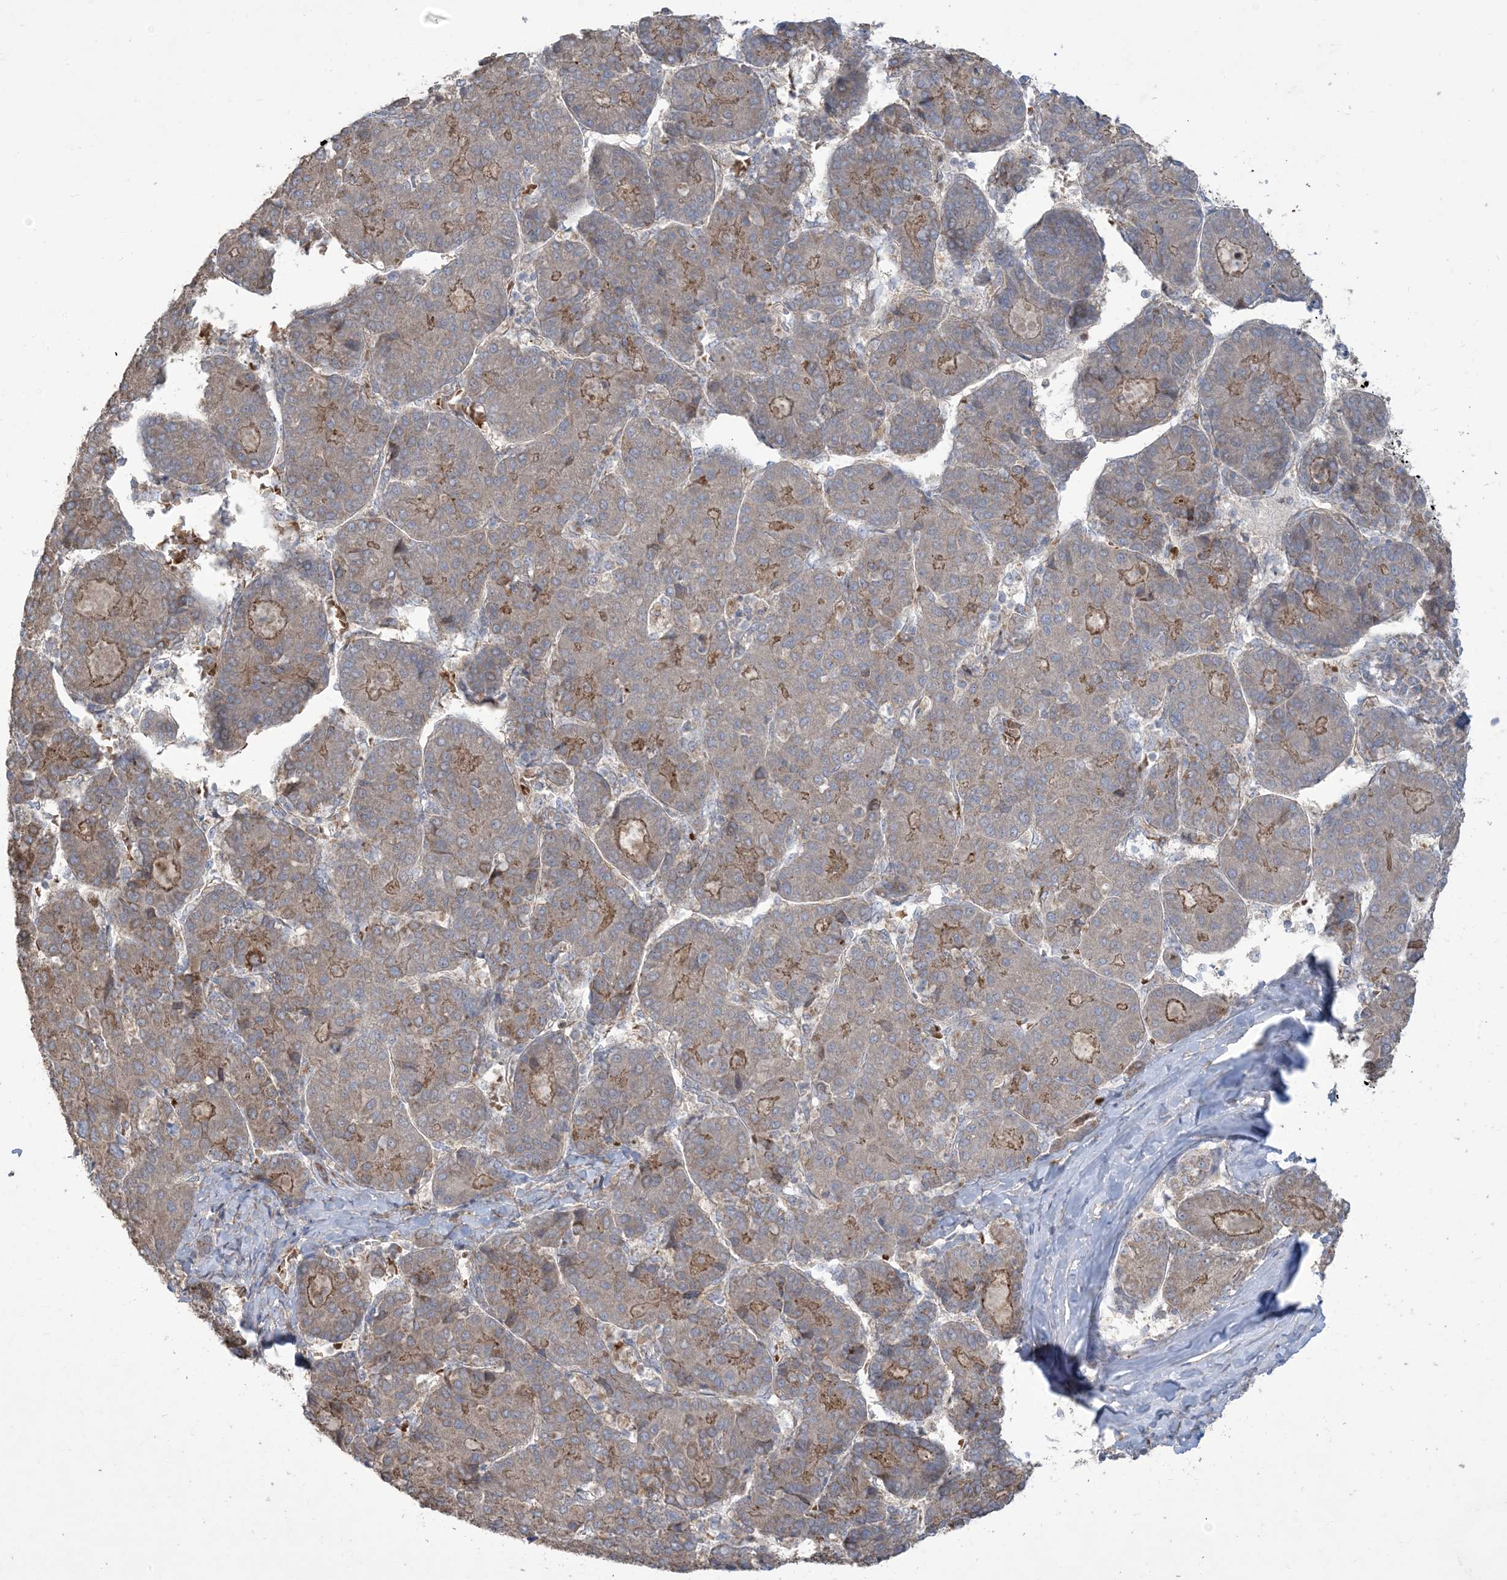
{"staining": {"intensity": "moderate", "quantity": "<25%", "location": "cytoplasmic/membranous"}, "tissue": "liver cancer", "cell_type": "Tumor cells", "image_type": "cancer", "snomed": [{"axis": "morphology", "description": "Carcinoma, Hepatocellular, NOS"}, {"axis": "topography", "description": "Liver"}], "caption": "DAB (3,3'-diaminobenzidine) immunohistochemical staining of human liver cancer (hepatocellular carcinoma) displays moderate cytoplasmic/membranous protein staining in about <25% of tumor cells.", "gene": "KLHL18", "patient": {"sex": "male", "age": 65}}